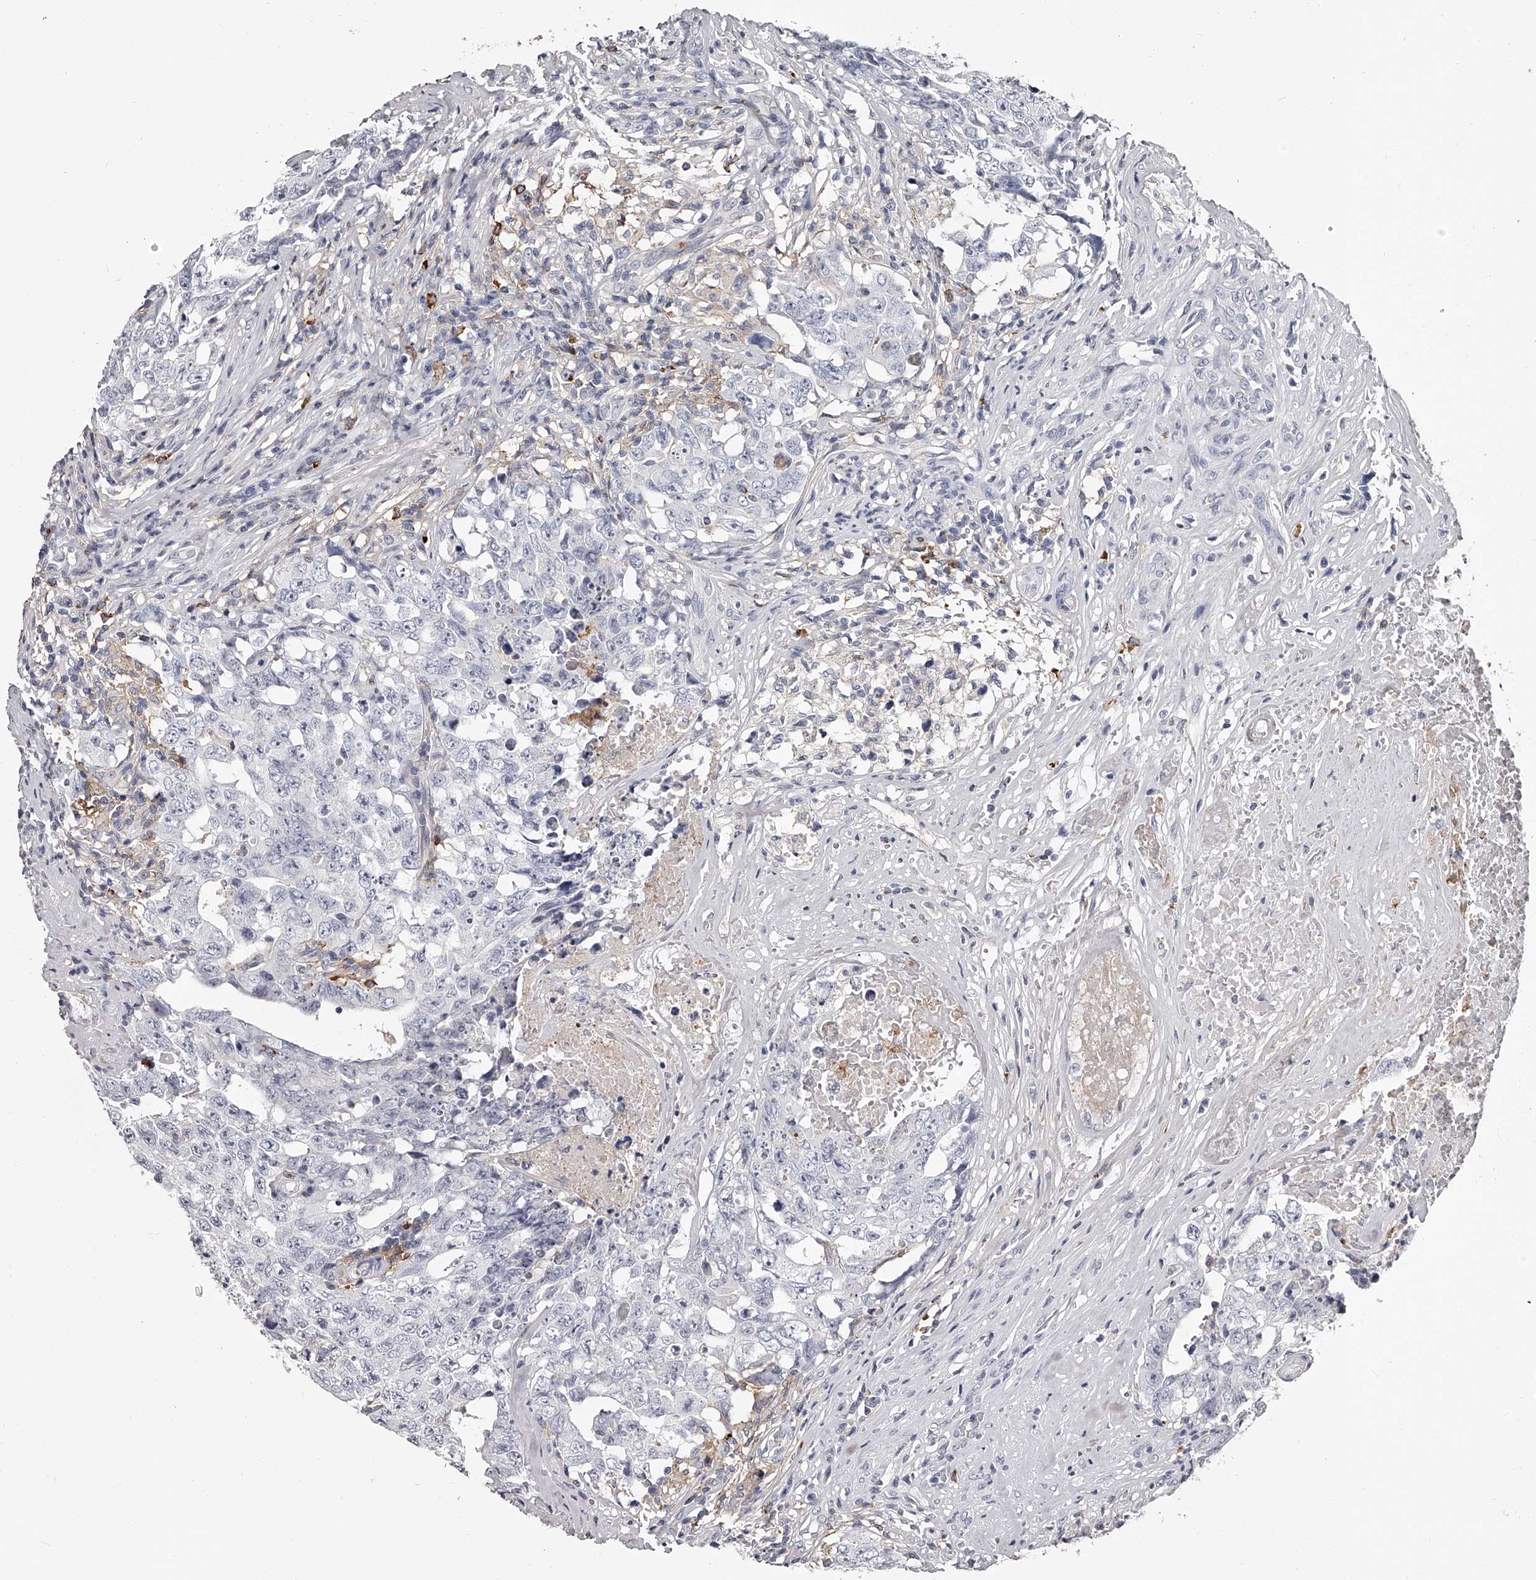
{"staining": {"intensity": "negative", "quantity": "none", "location": "none"}, "tissue": "testis cancer", "cell_type": "Tumor cells", "image_type": "cancer", "snomed": [{"axis": "morphology", "description": "Carcinoma, Embryonal, NOS"}, {"axis": "topography", "description": "Testis"}], "caption": "Histopathology image shows no protein positivity in tumor cells of embryonal carcinoma (testis) tissue.", "gene": "PACSIN1", "patient": {"sex": "male", "age": 26}}